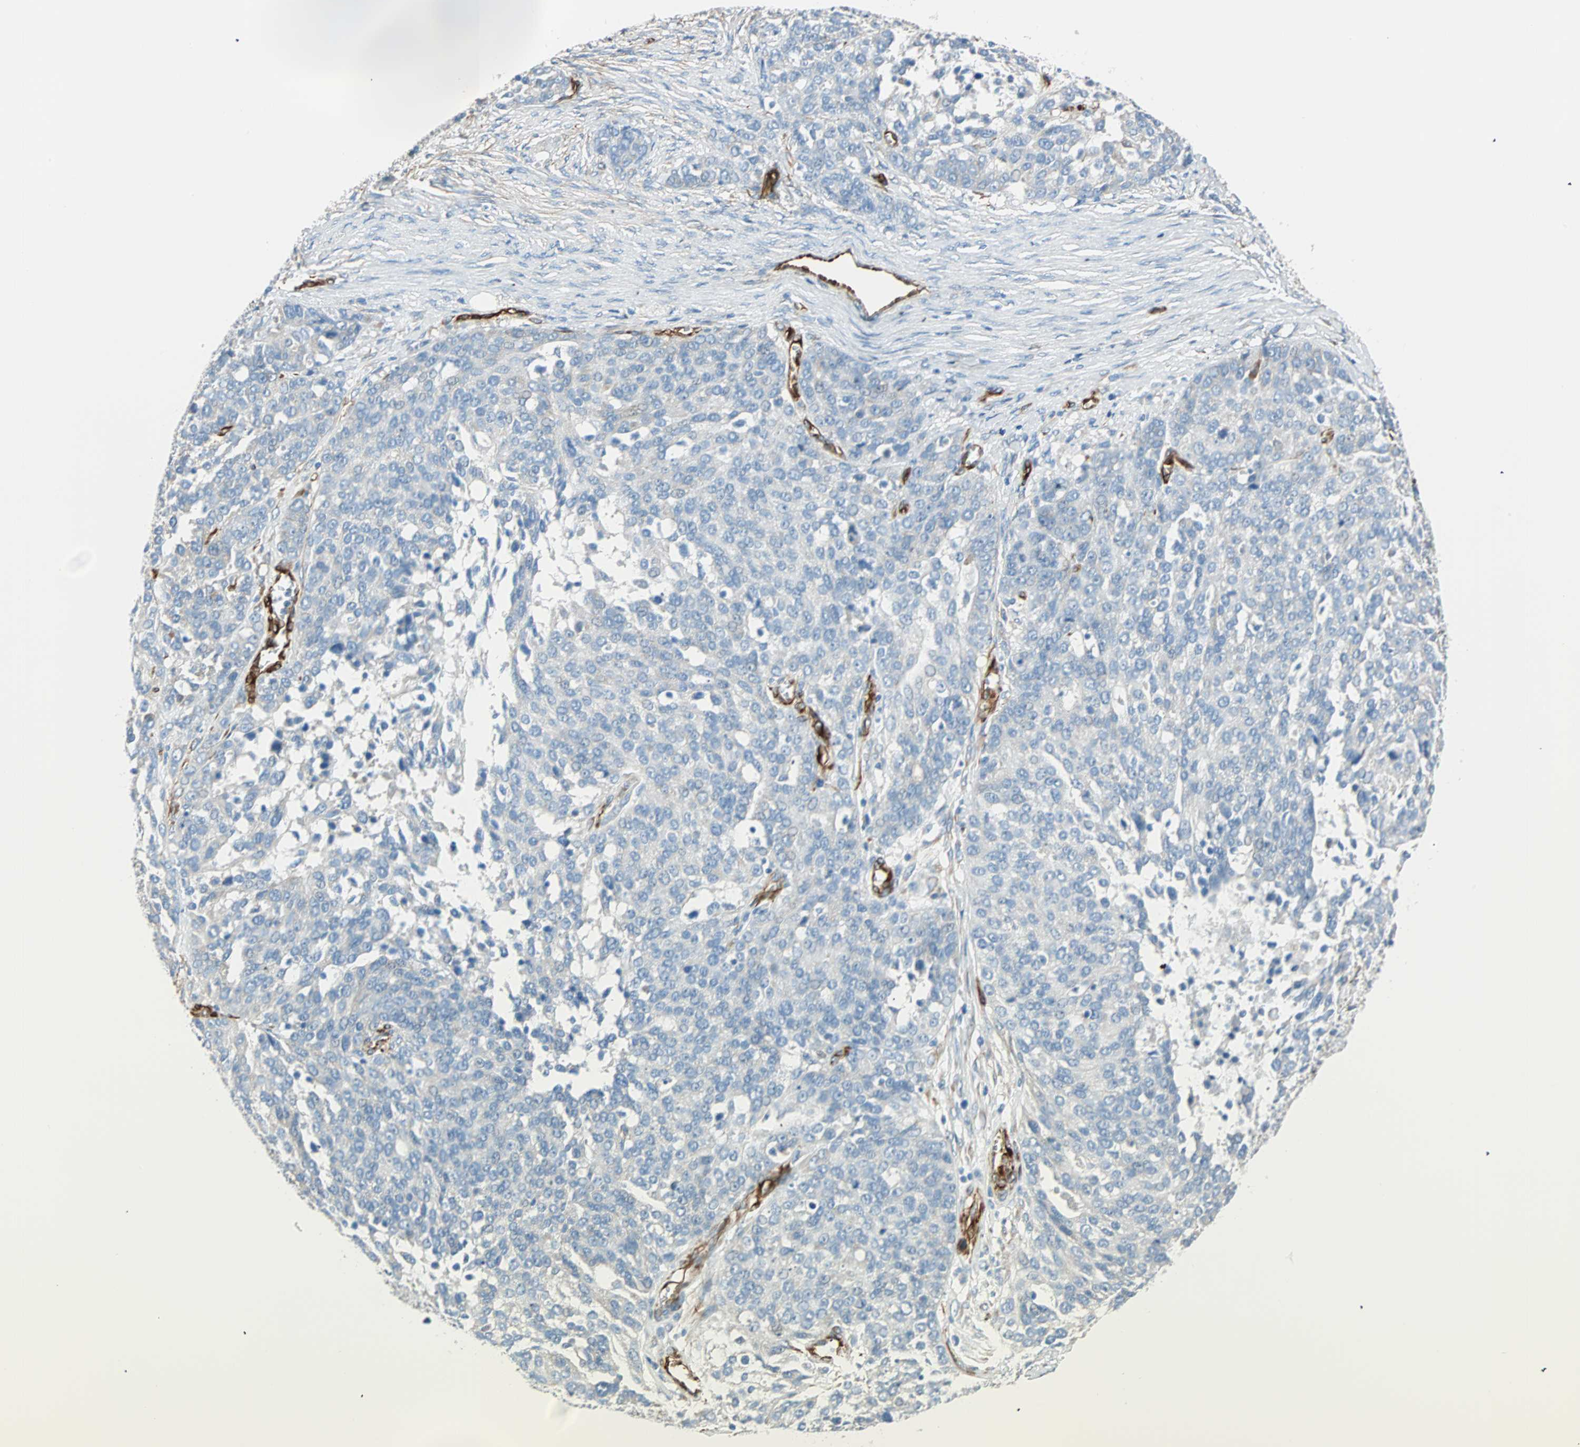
{"staining": {"intensity": "negative", "quantity": "none", "location": "none"}, "tissue": "ovarian cancer", "cell_type": "Tumor cells", "image_type": "cancer", "snomed": [{"axis": "morphology", "description": "Cystadenocarcinoma, serous, NOS"}, {"axis": "topography", "description": "Ovary"}], "caption": "The IHC image has no significant staining in tumor cells of ovarian cancer tissue.", "gene": "NES", "patient": {"sex": "female", "age": 44}}